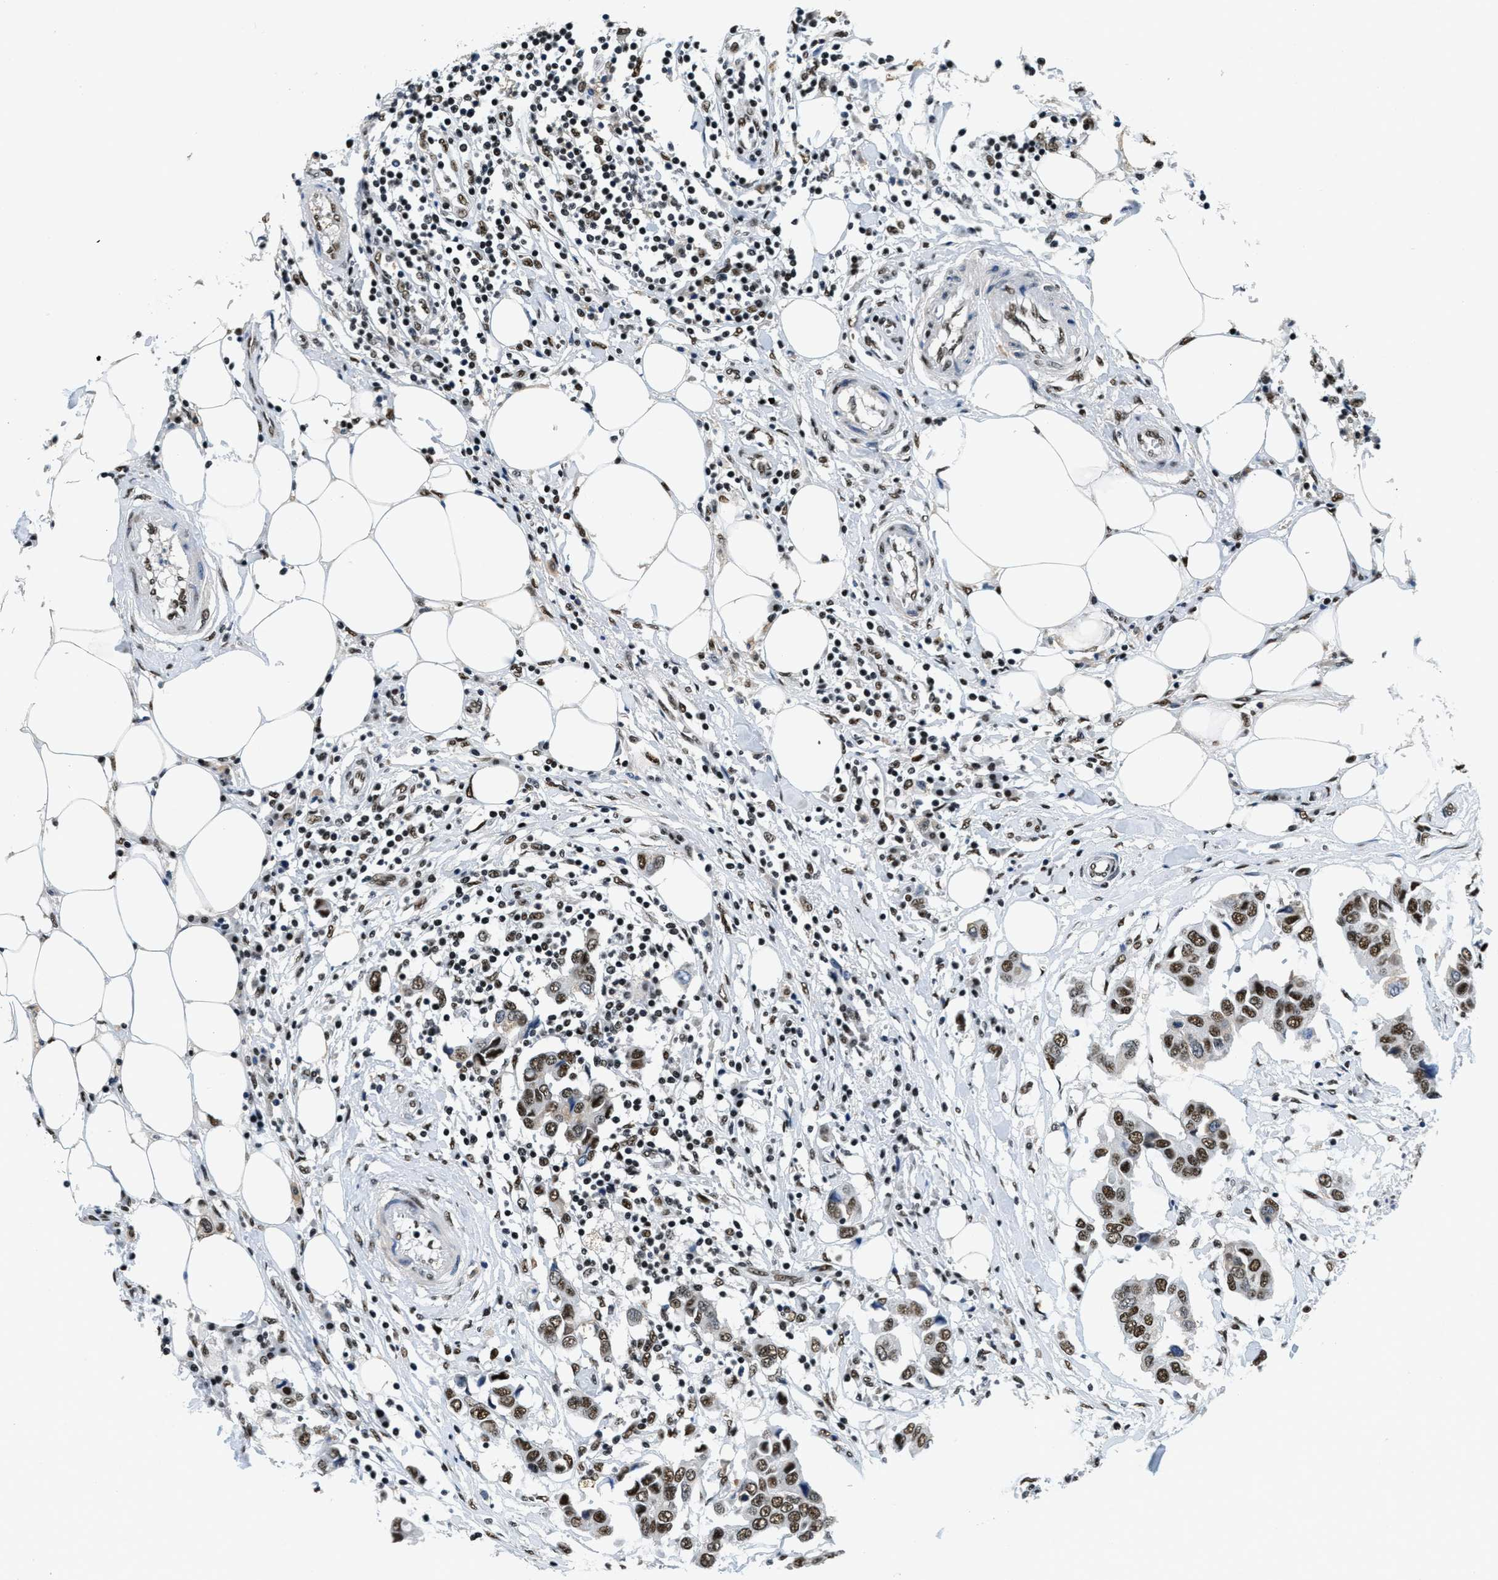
{"staining": {"intensity": "moderate", "quantity": ">75%", "location": "nuclear"}, "tissue": "breast cancer", "cell_type": "Tumor cells", "image_type": "cancer", "snomed": [{"axis": "morphology", "description": "Duct carcinoma"}, {"axis": "topography", "description": "Breast"}], "caption": "Tumor cells exhibit moderate nuclear expression in approximately >75% of cells in breast intraductal carcinoma.", "gene": "SSB", "patient": {"sex": "female", "age": 80}}